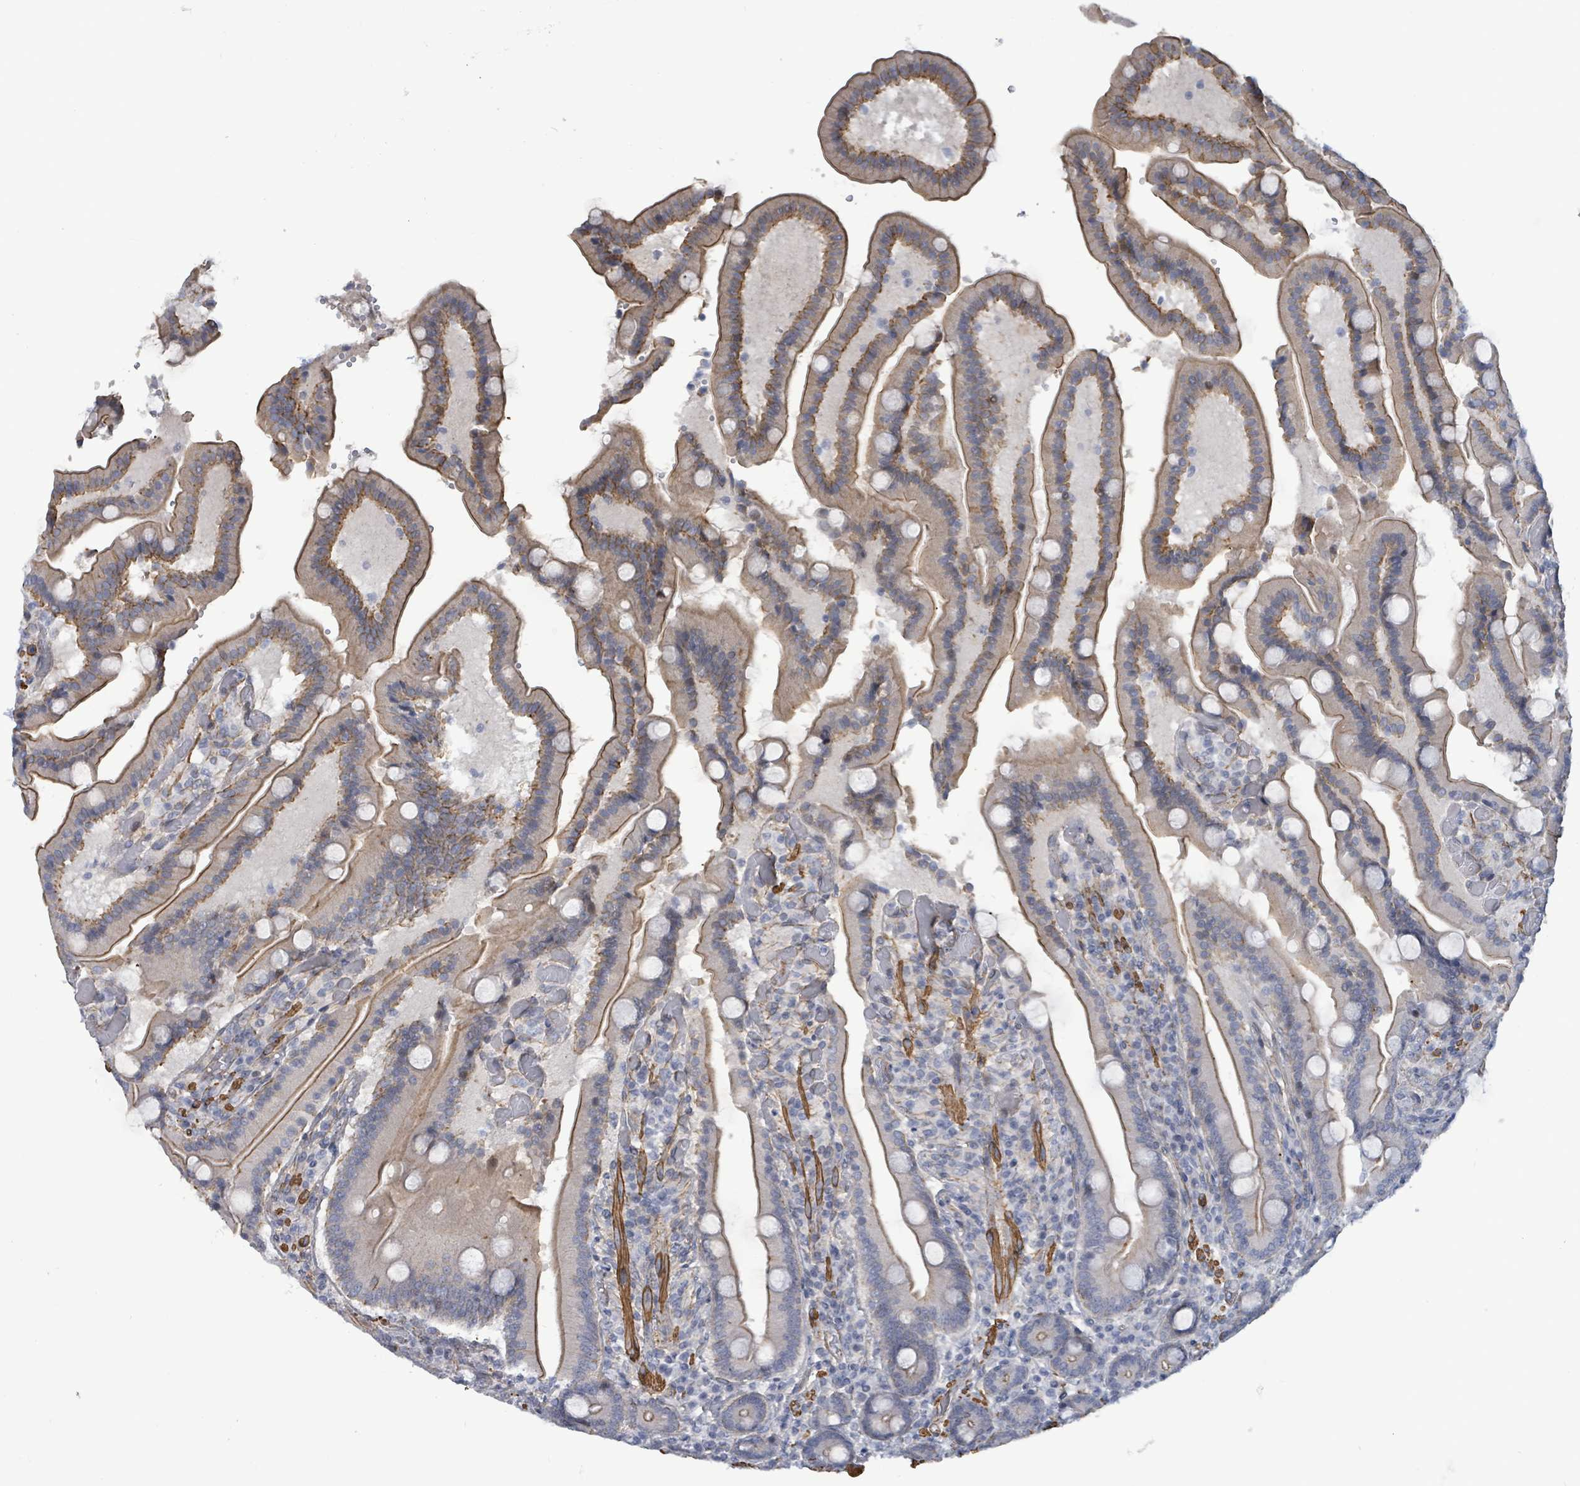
{"staining": {"intensity": "moderate", "quantity": ">75%", "location": "cytoplasmic/membranous"}, "tissue": "duodenum", "cell_type": "Glandular cells", "image_type": "normal", "snomed": [{"axis": "morphology", "description": "Normal tissue, NOS"}, {"axis": "topography", "description": "Duodenum"}], "caption": "About >75% of glandular cells in benign human duodenum demonstrate moderate cytoplasmic/membranous protein positivity as visualized by brown immunohistochemical staining.", "gene": "DMRTC1B", "patient": {"sex": "female", "age": 62}}